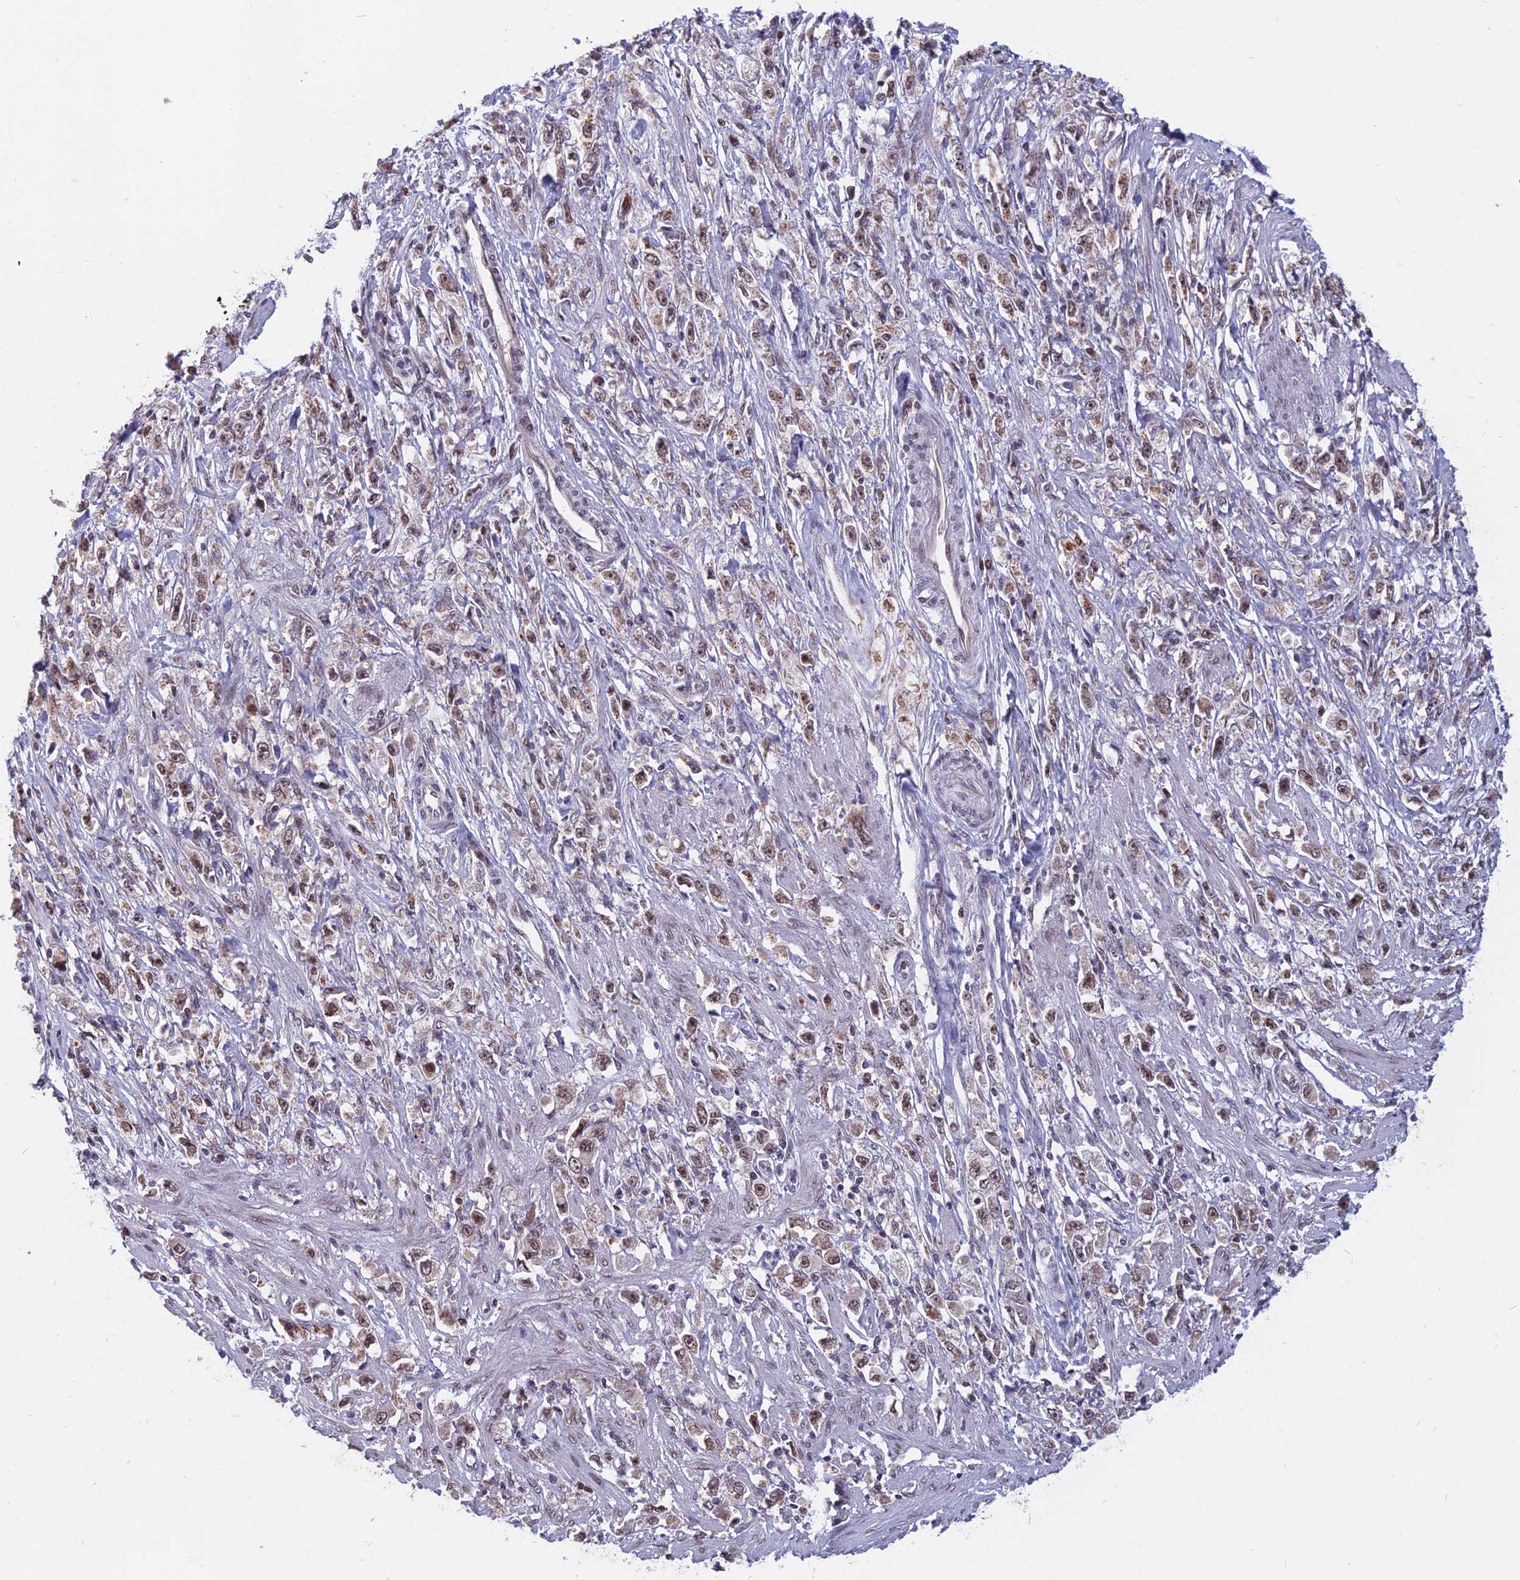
{"staining": {"intensity": "moderate", "quantity": ">75%", "location": "cytoplasmic/membranous,nuclear"}, "tissue": "stomach cancer", "cell_type": "Tumor cells", "image_type": "cancer", "snomed": [{"axis": "morphology", "description": "Adenocarcinoma, NOS"}, {"axis": "topography", "description": "Stomach"}], "caption": "Protein staining of adenocarcinoma (stomach) tissue demonstrates moderate cytoplasmic/membranous and nuclear positivity in approximately >75% of tumor cells. (Stains: DAB (3,3'-diaminobenzidine) in brown, nuclei in blue, Microscopy: brightfield microscopy at high magnification).", "gene": "CCDC113", "patient": {"sex": "female", "age": 59}}